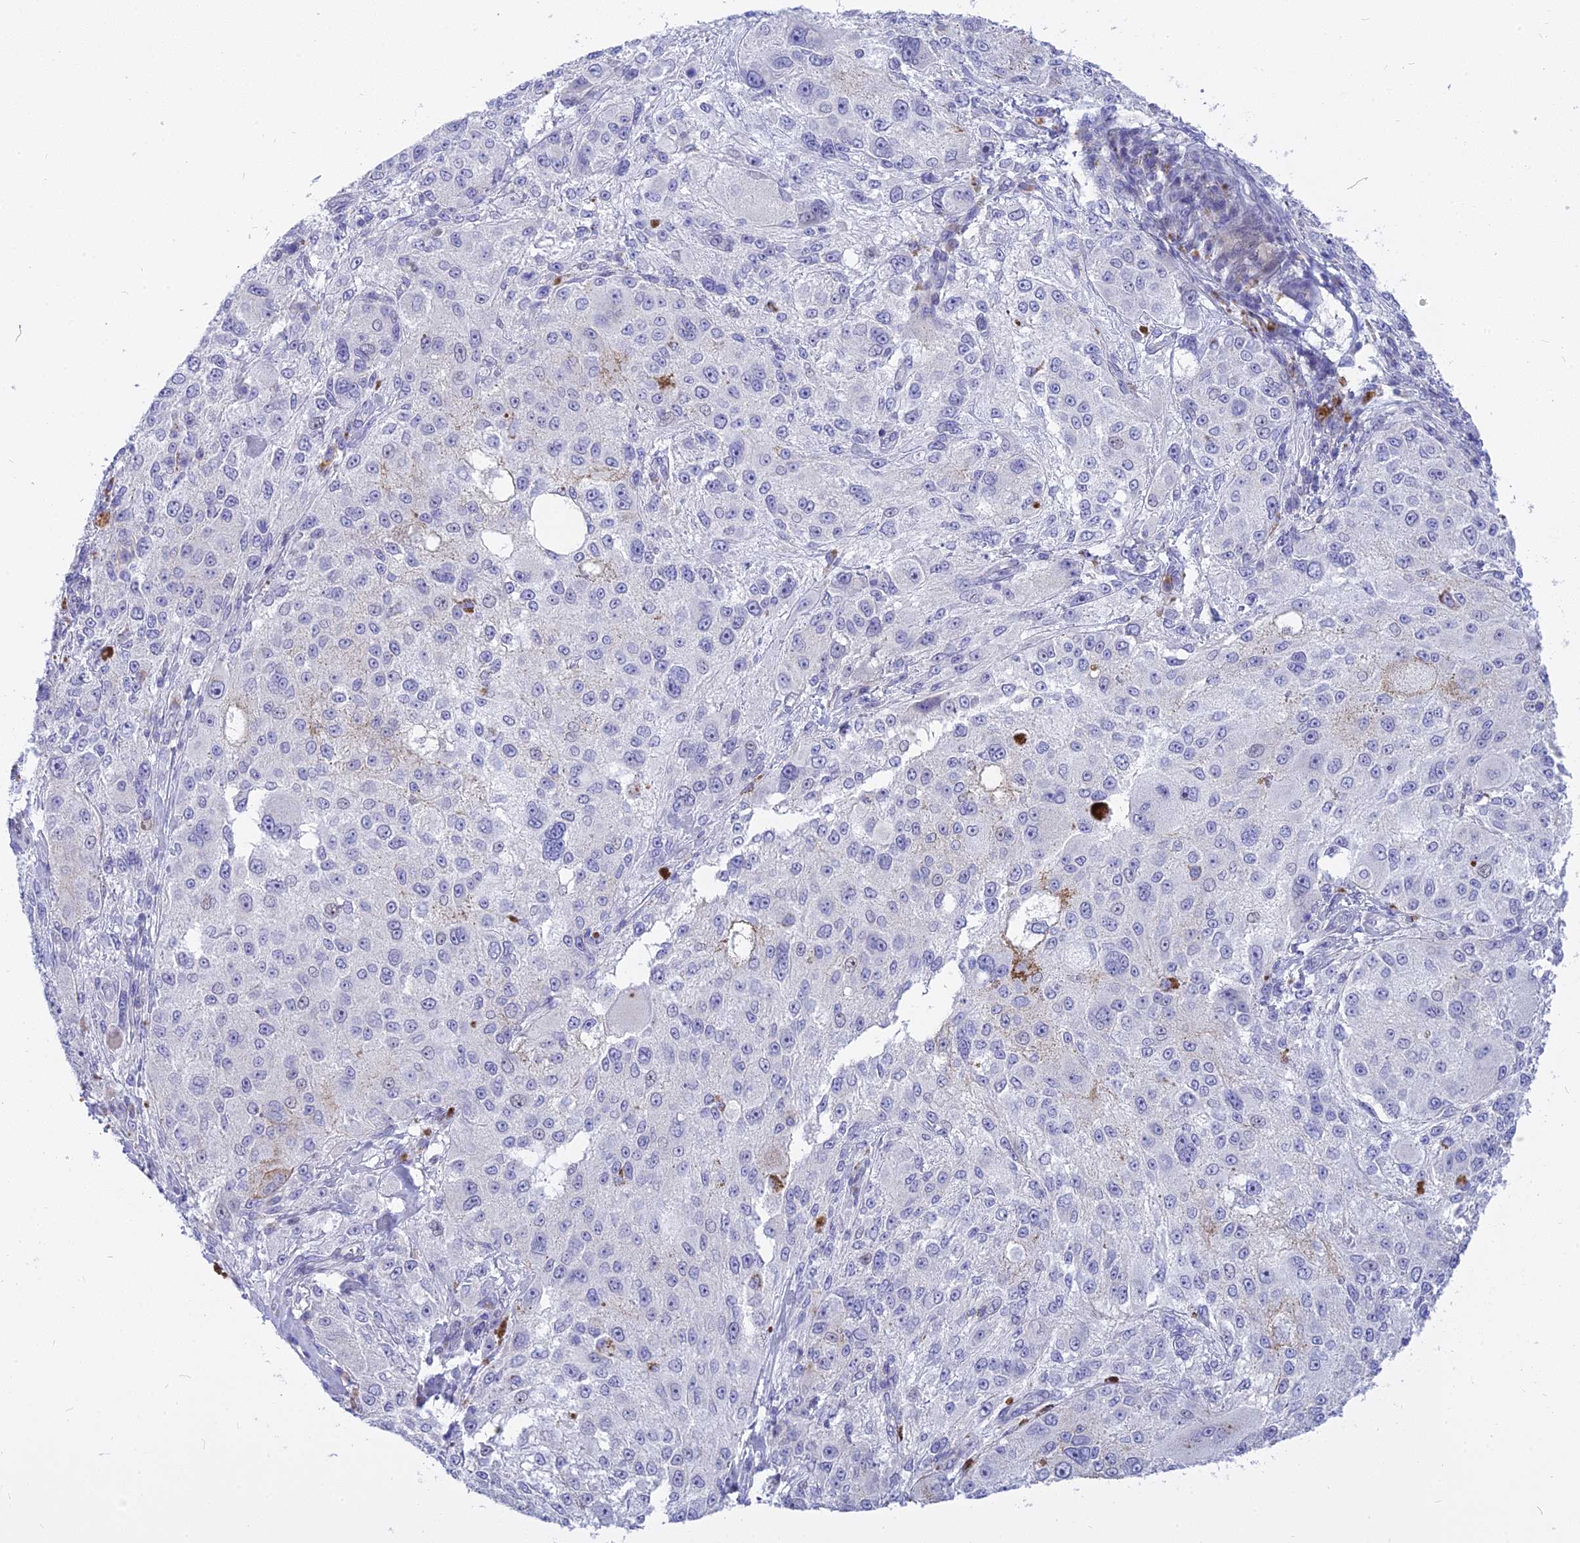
{"staining": {"intensity": "negative", "quantity": "none", "location": "none"}, "tissue": "melanoma", "cell_type": "Tumor cells", "image_type": "cancer", "snomed": [{"axis": "morphology", "description": "Necrosis, NOS"}, {"axis": "morphology", "description": "Malignant melanoma, NOS"}, {"axis": "topography", "description": "Skin"}], "caption": "This is an immunohistochemistry (IHC) photomicrograph of human melanoma. There is no positivity in tumor cells.", "gene": "MBD3L1", "patient": {"sex": "female", "age": 87}}